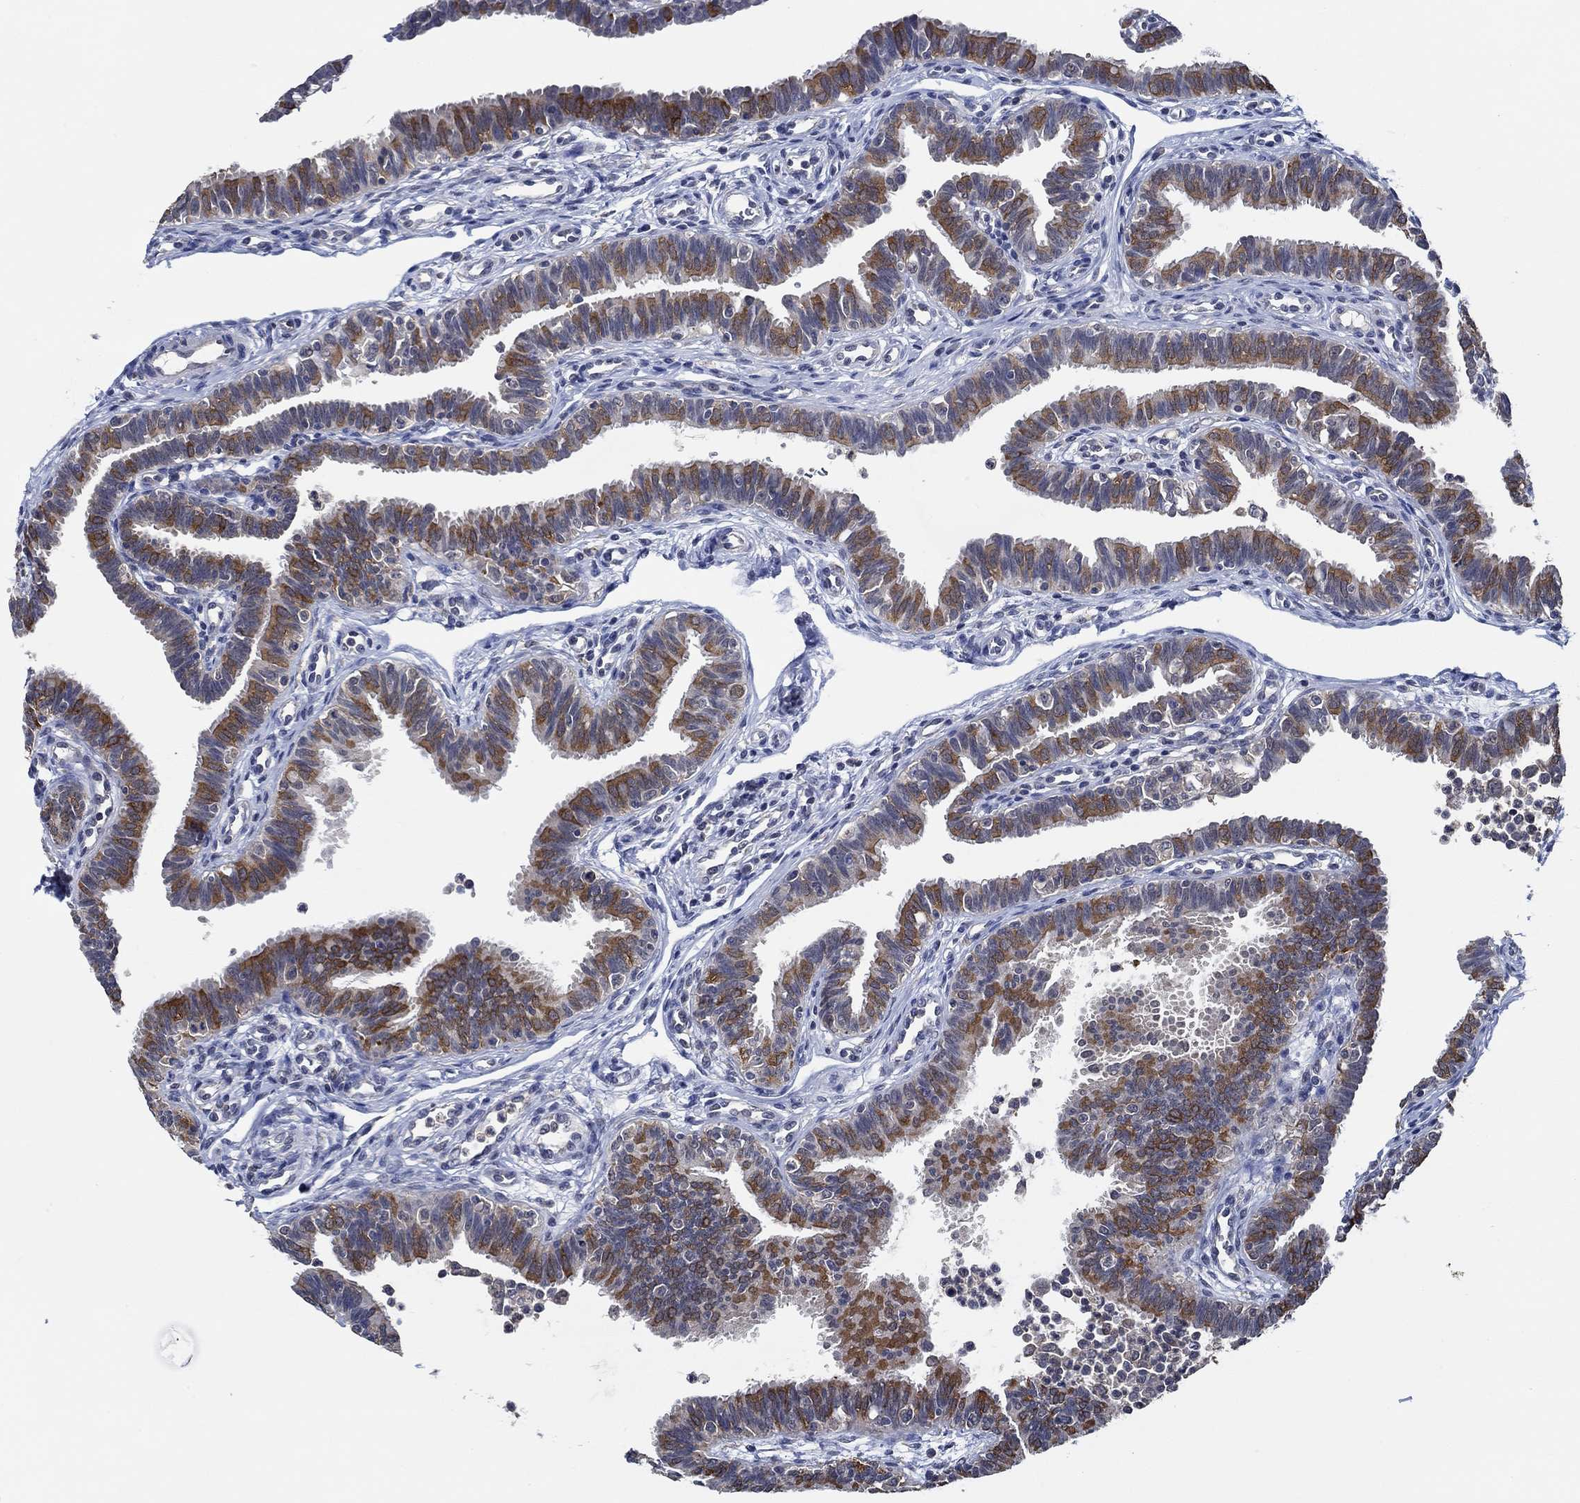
{"staining": {"intensity": "strong", "quantity": "25%-75%", "location": "cytoplasmic/membranous"}, "tissue": "fallopian tube", "cell_type": "Glandular cells", "image_type": "normal", "snomed": [{"axis": "morphology", "description": "Normal tissue, NOS"}, {"axis": "topography", "description": "Fallopian tube"}], "caption": "Fallopian tube stained with DAB IHC reveals high levels of strong cytoplasmic/membranous expression in approximately 25%-75% of glandular cells.", "gene": "DACT1", "patient": {"sex": "female", "age": 36}}